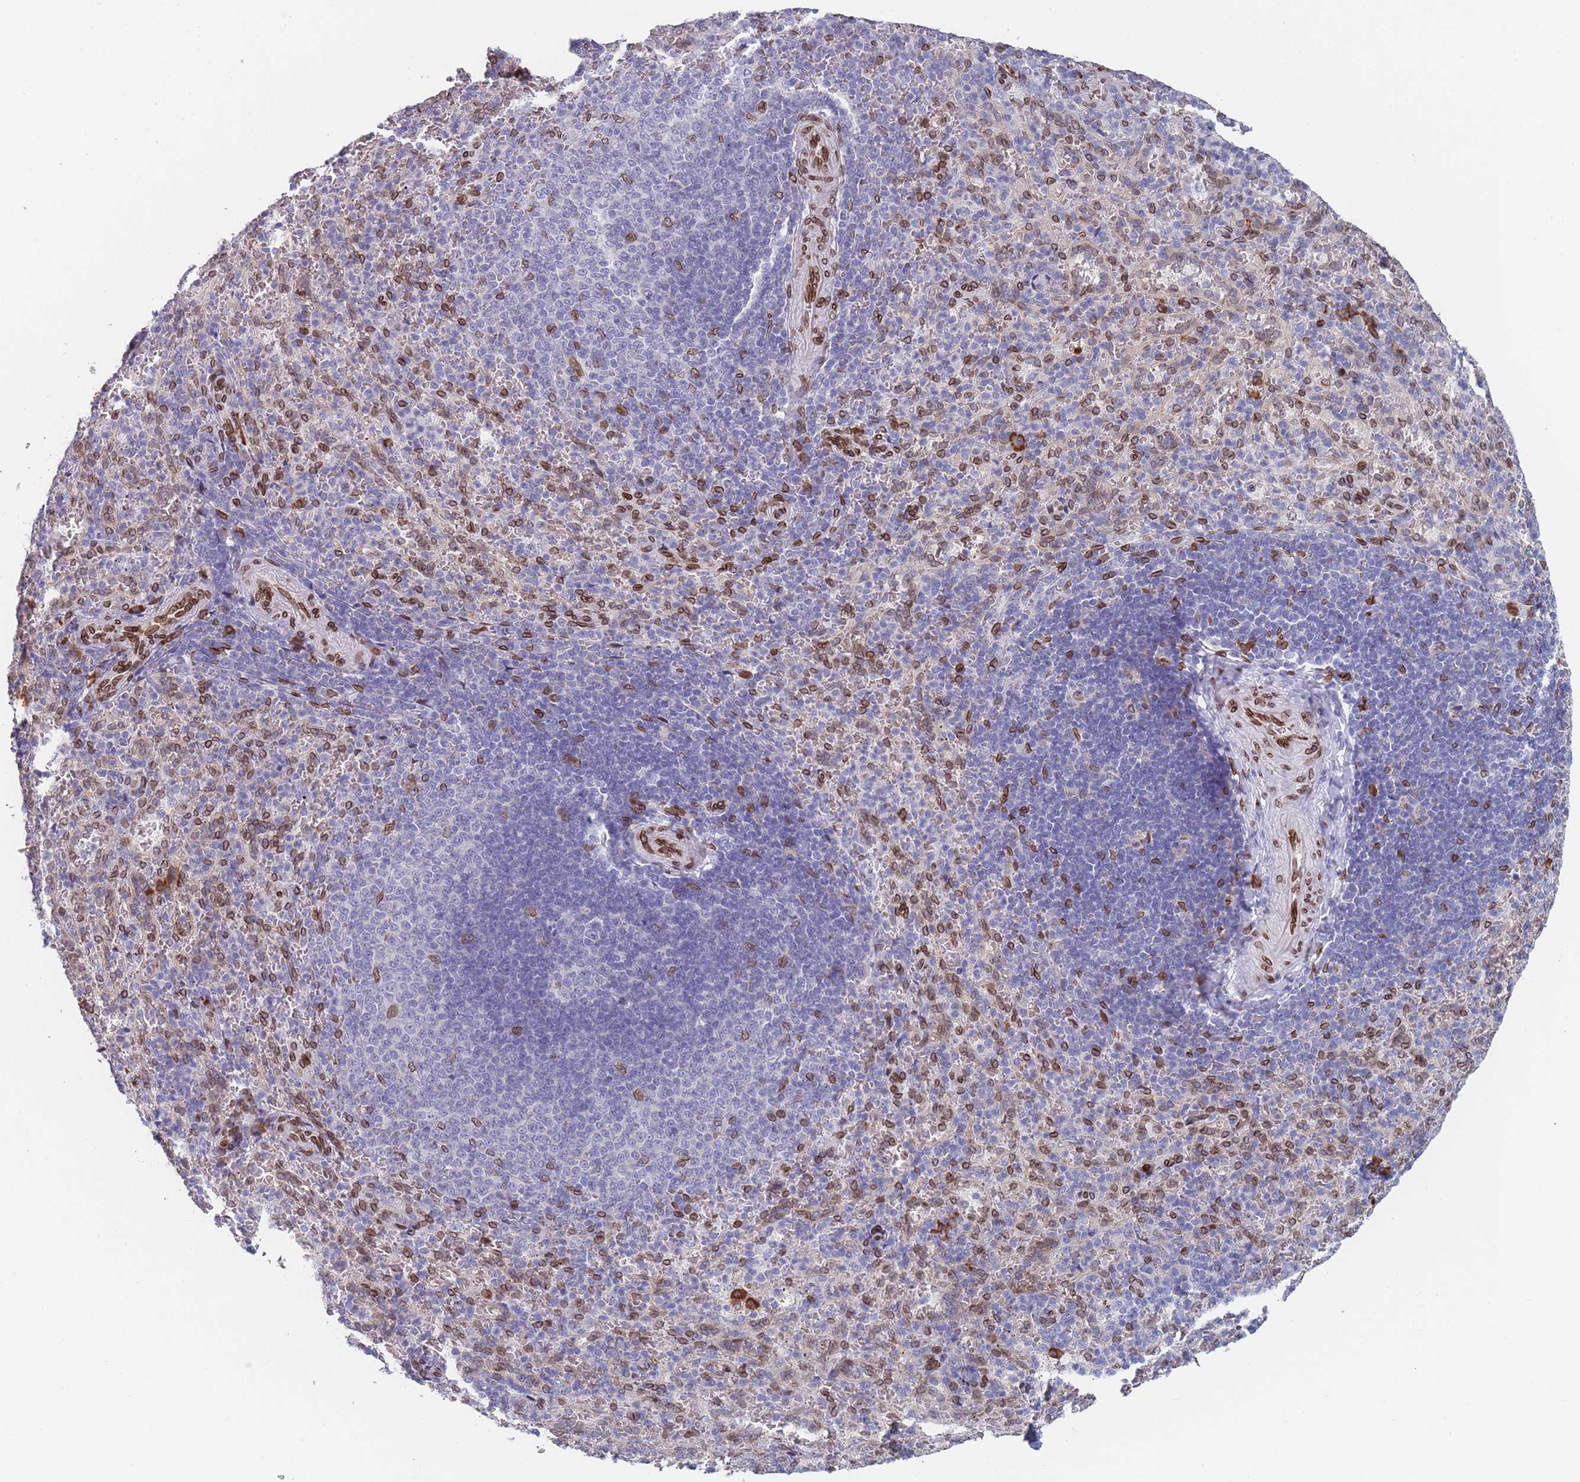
{"staining": {"intensity": "strong", "quantity": "<25%", "location": "cytoplasmic/membranous,nuclear"}, "tissue": "spleen", "cell_type": "Cells in red pulp", "image_type": "normal", "snomed": [{"axis": "morphology", "description": "Normal tissue, NOS"}, {"axis": "topography", "description": "Spleen"}], "caption": "A histopathology image showing strong cytoplasmic/membranous,nuclear staining in about <25% of cells in red pulp in normal spleen, as visualized by brown immunohistochemical staining.", "gene": "ZBTB1", "patient": {"sex": "female", "age": 21}}